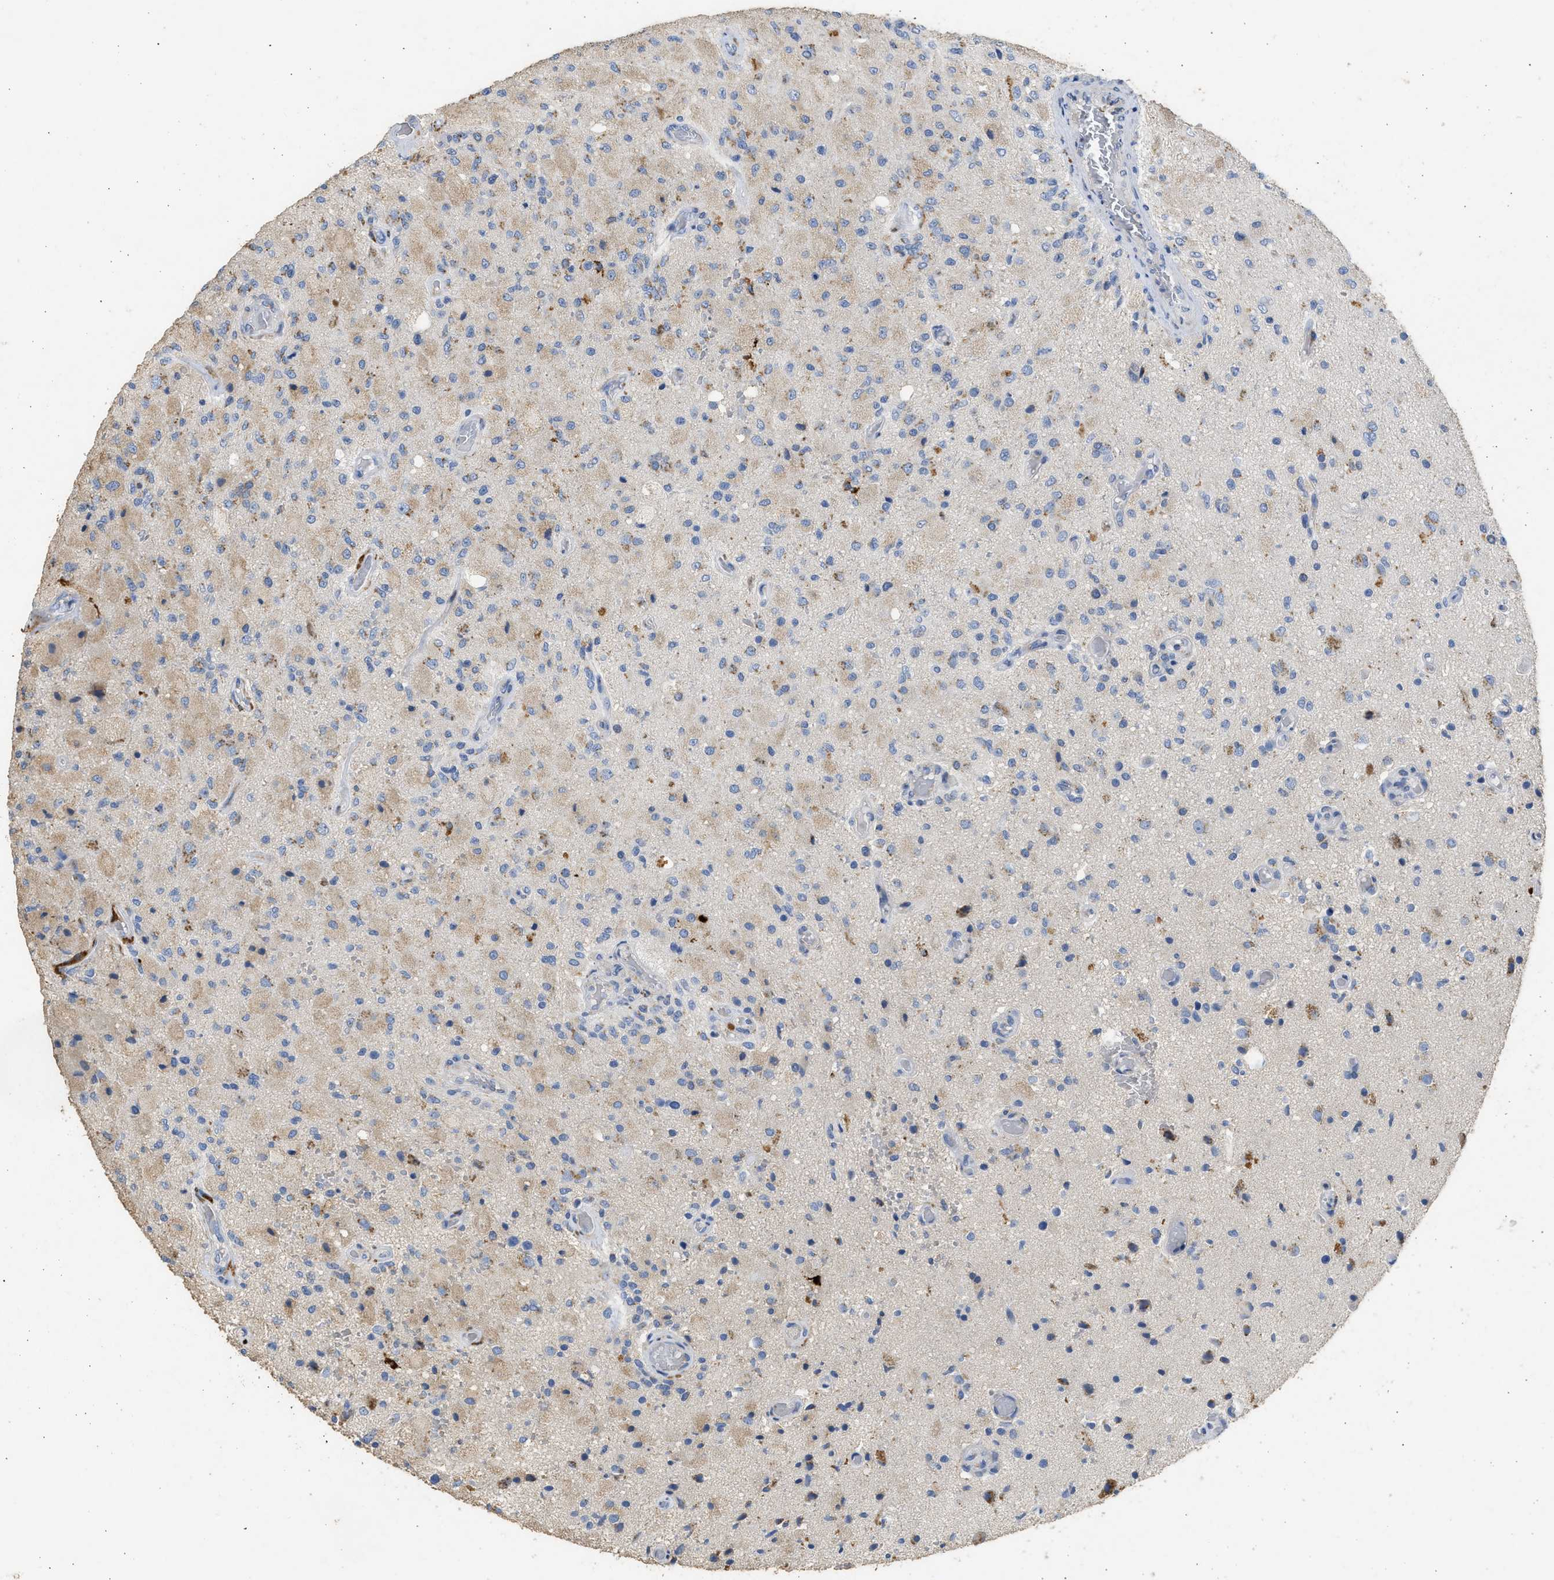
{"staining": {"intensity": "negative", "quantity": "none", "location": "none"}, "tissue": "glioma", "cell_type": "Tumor cells", "image_type": "cancer", "snomed": [{"axis": "morphology", "description": "Normal tissue, NOS"}, {"axis": "morphology", "description": "Glioma, malignant, High grade"}, {"axis": "topography", "description": "Cerebral cortex"}], "caption": "IHC of human glioma exhibits no staining in tumor cells. (Brightfield microscopy of DAB (3,3'-diaminobenzidine) IHC at high magnification).", "gene": "IPO8", "patient": {"sex": "male", "age": 77}}